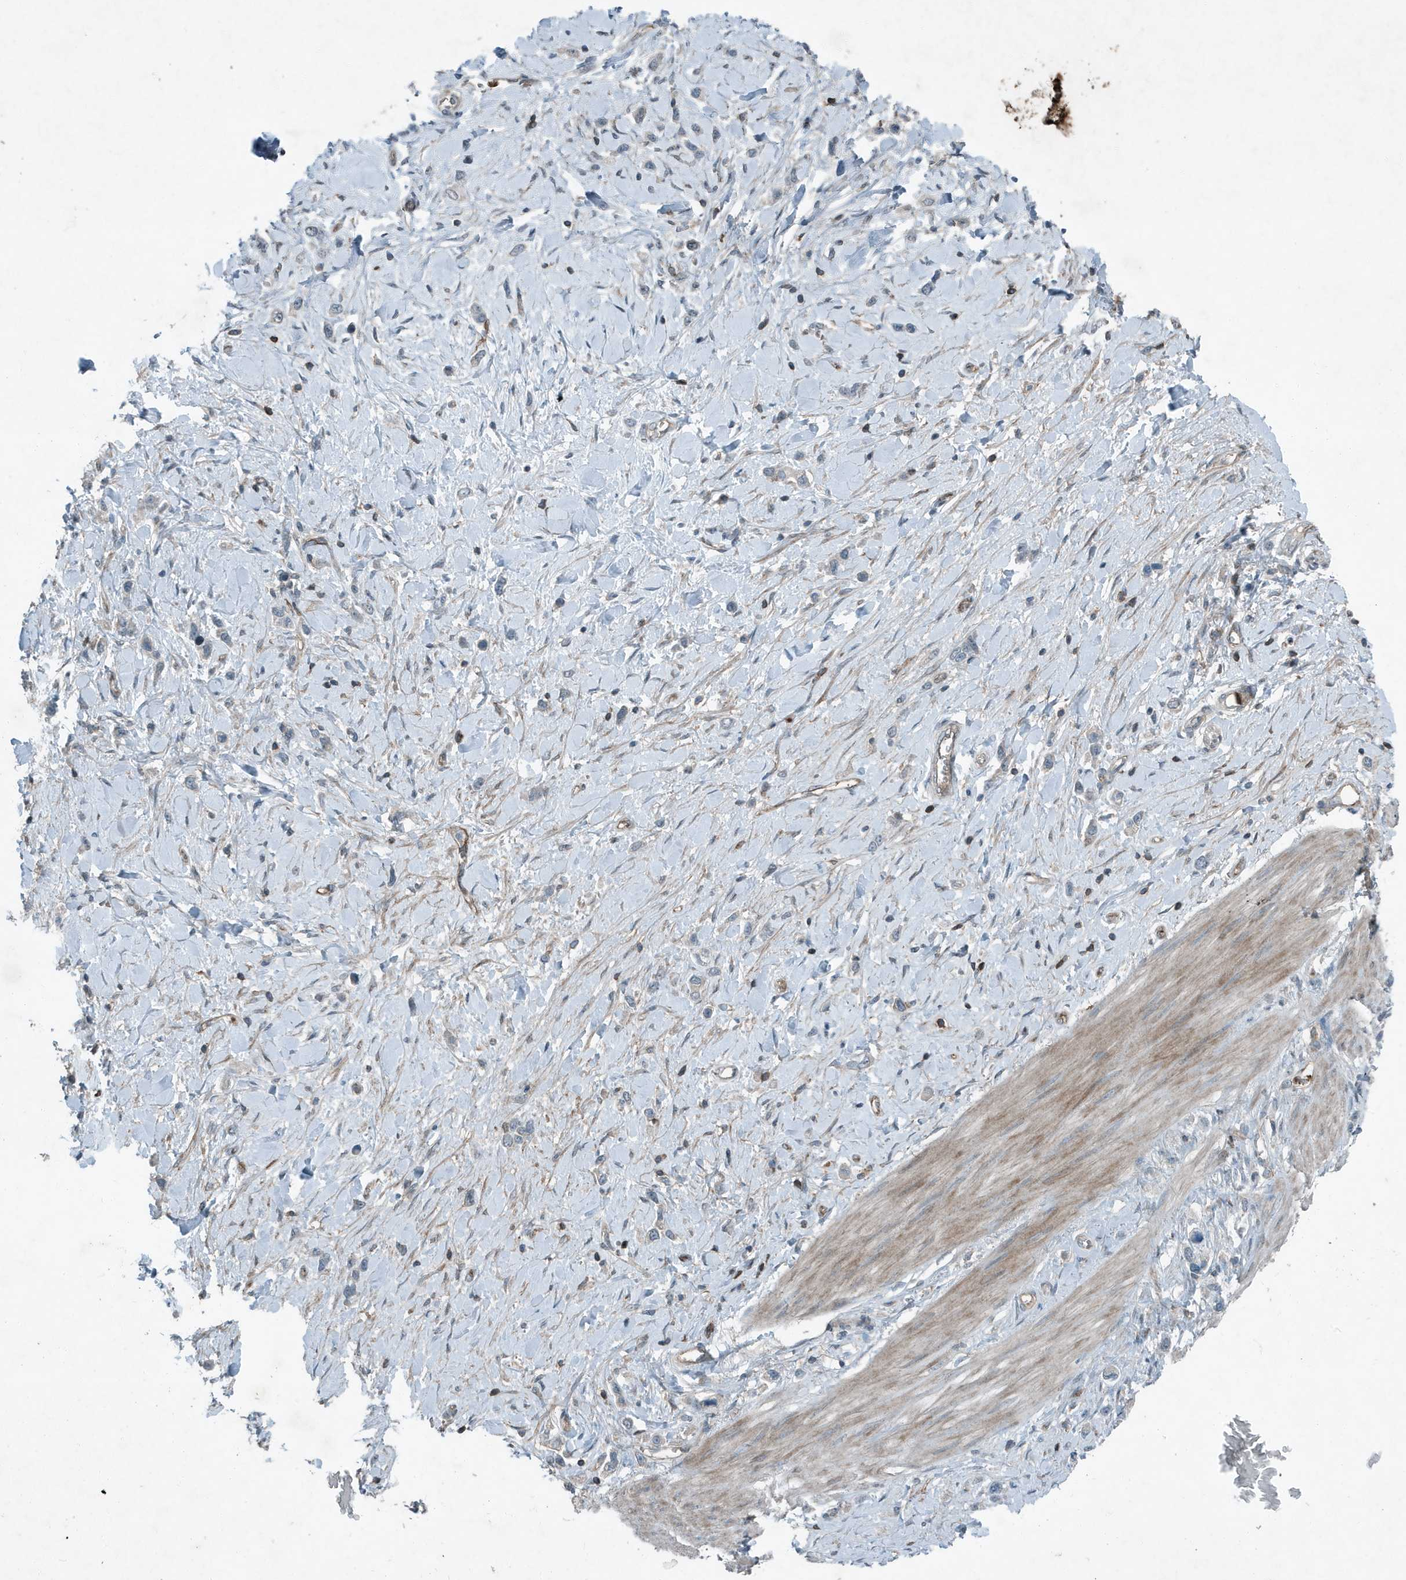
{"staining": {"intensity": "negative", "quantity": "none", "location": "none"}, "tissue": "stomach cancer", "cell_type": "Tumor cells", "image_type": "cancer", "snomed": [{"axis": "morphology", "description": "Normal tissue, NOS"}, {"axis": "morphology", "description": "Adenocarcinoma, NOS"}, {"axis": "topography", "description": "Stomach, upper"}, {"axis": "topography", "description": "Stomach"}], "caption": "There is no significant expression in tumor cells of adenocarcinoma (stomach).", "gene": "DAPP1", "patient": {"sex": "female", "age": 65}}